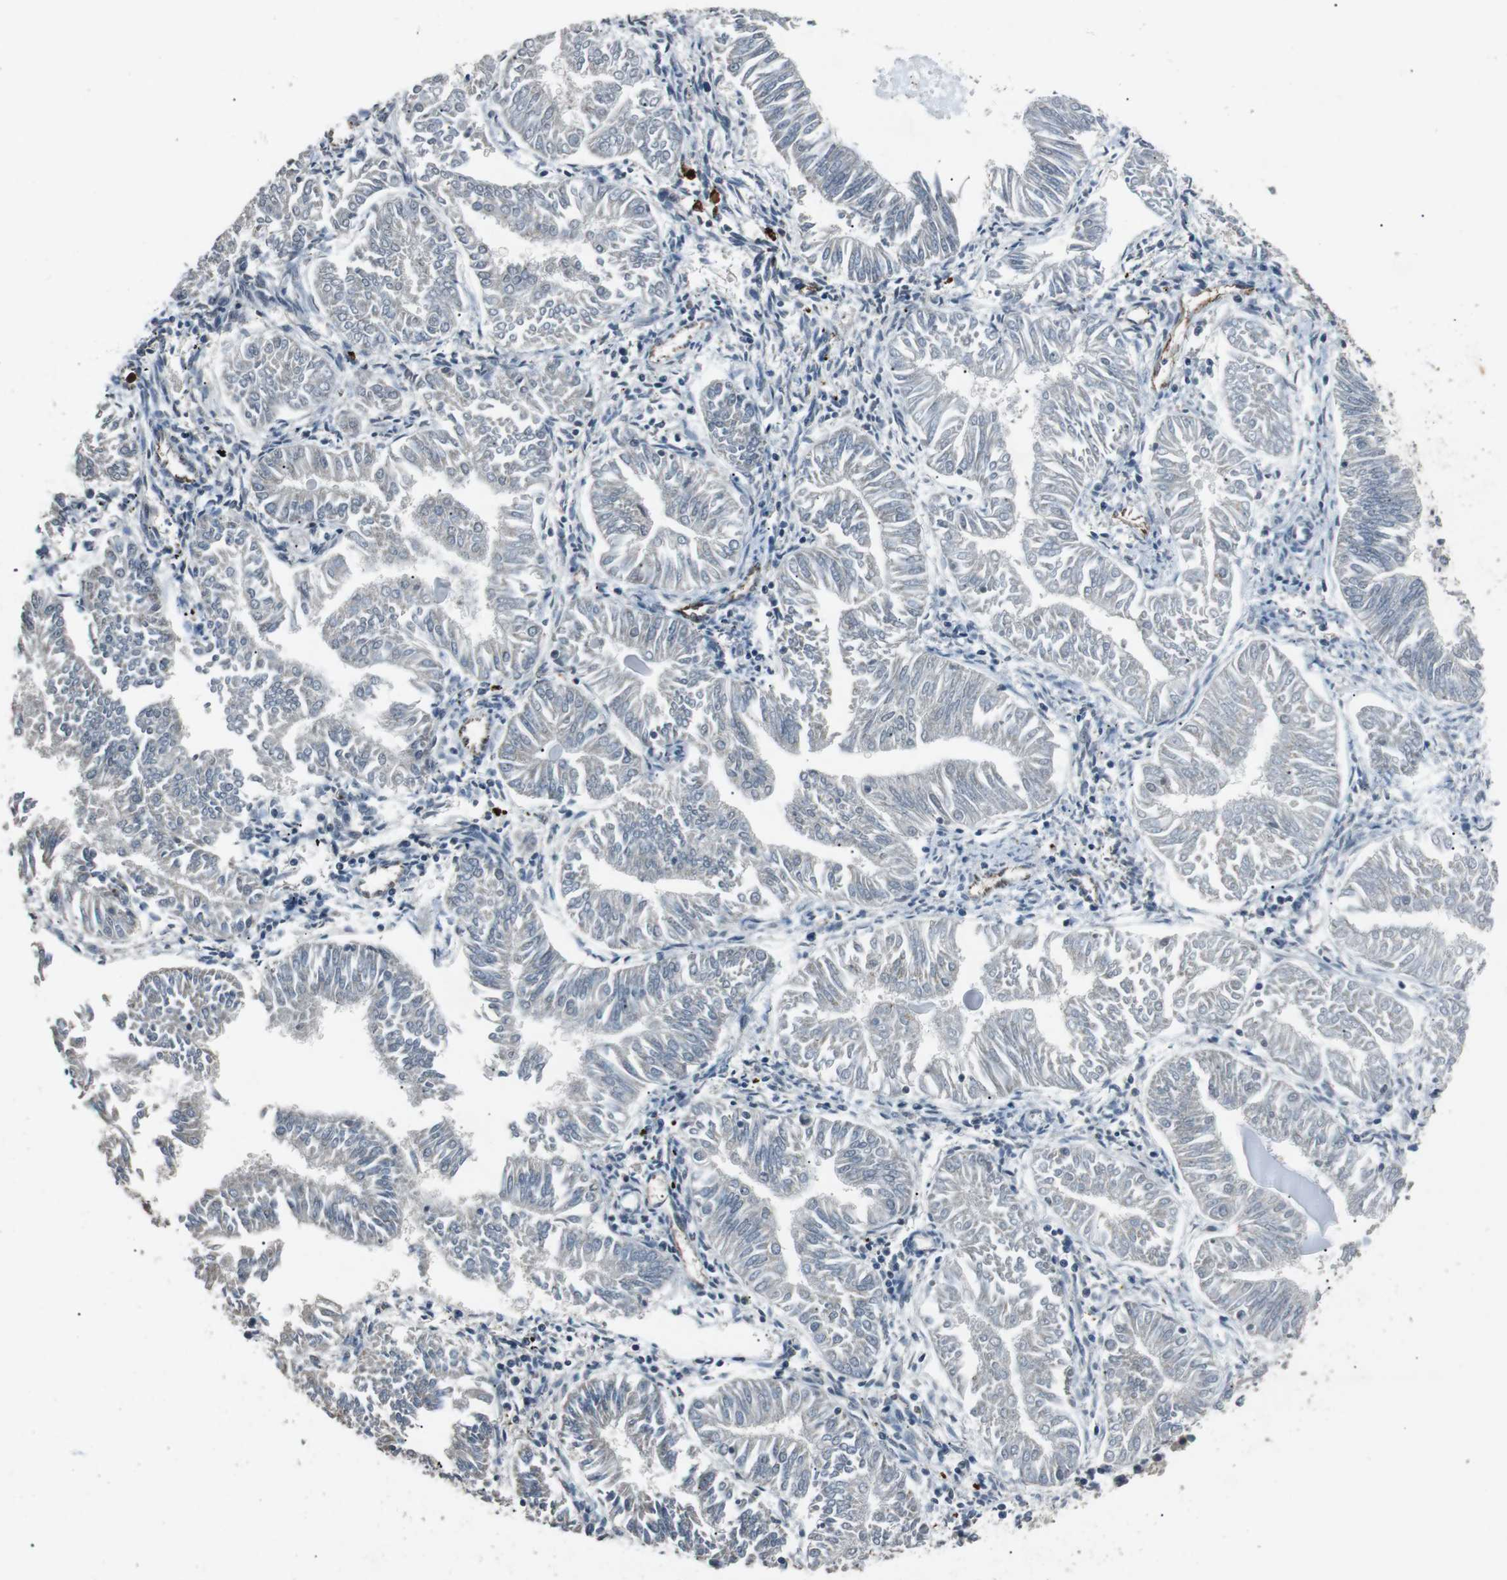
{"staining": {"intensity": "negative", "quantity": "none", "location": "none"}, "tissue": "endometrial cancer", "cell_type": "Tumor cells", "image_type": "cancer", "snomed": [{"axis": "morphology", "description": "Normal tissue, NOS"}, {"axis": "morphology", "description": "Adenocarcinoma, NOS"}, {"axis": "topography", "description": "Endometrium"}], "caption": "This is an IHC histopathology image of endometrial adenocarcinoma. There is no positivity in tumor cells.", "gene": "NEK7", "patient": {"sex": "female", "age": 53}}